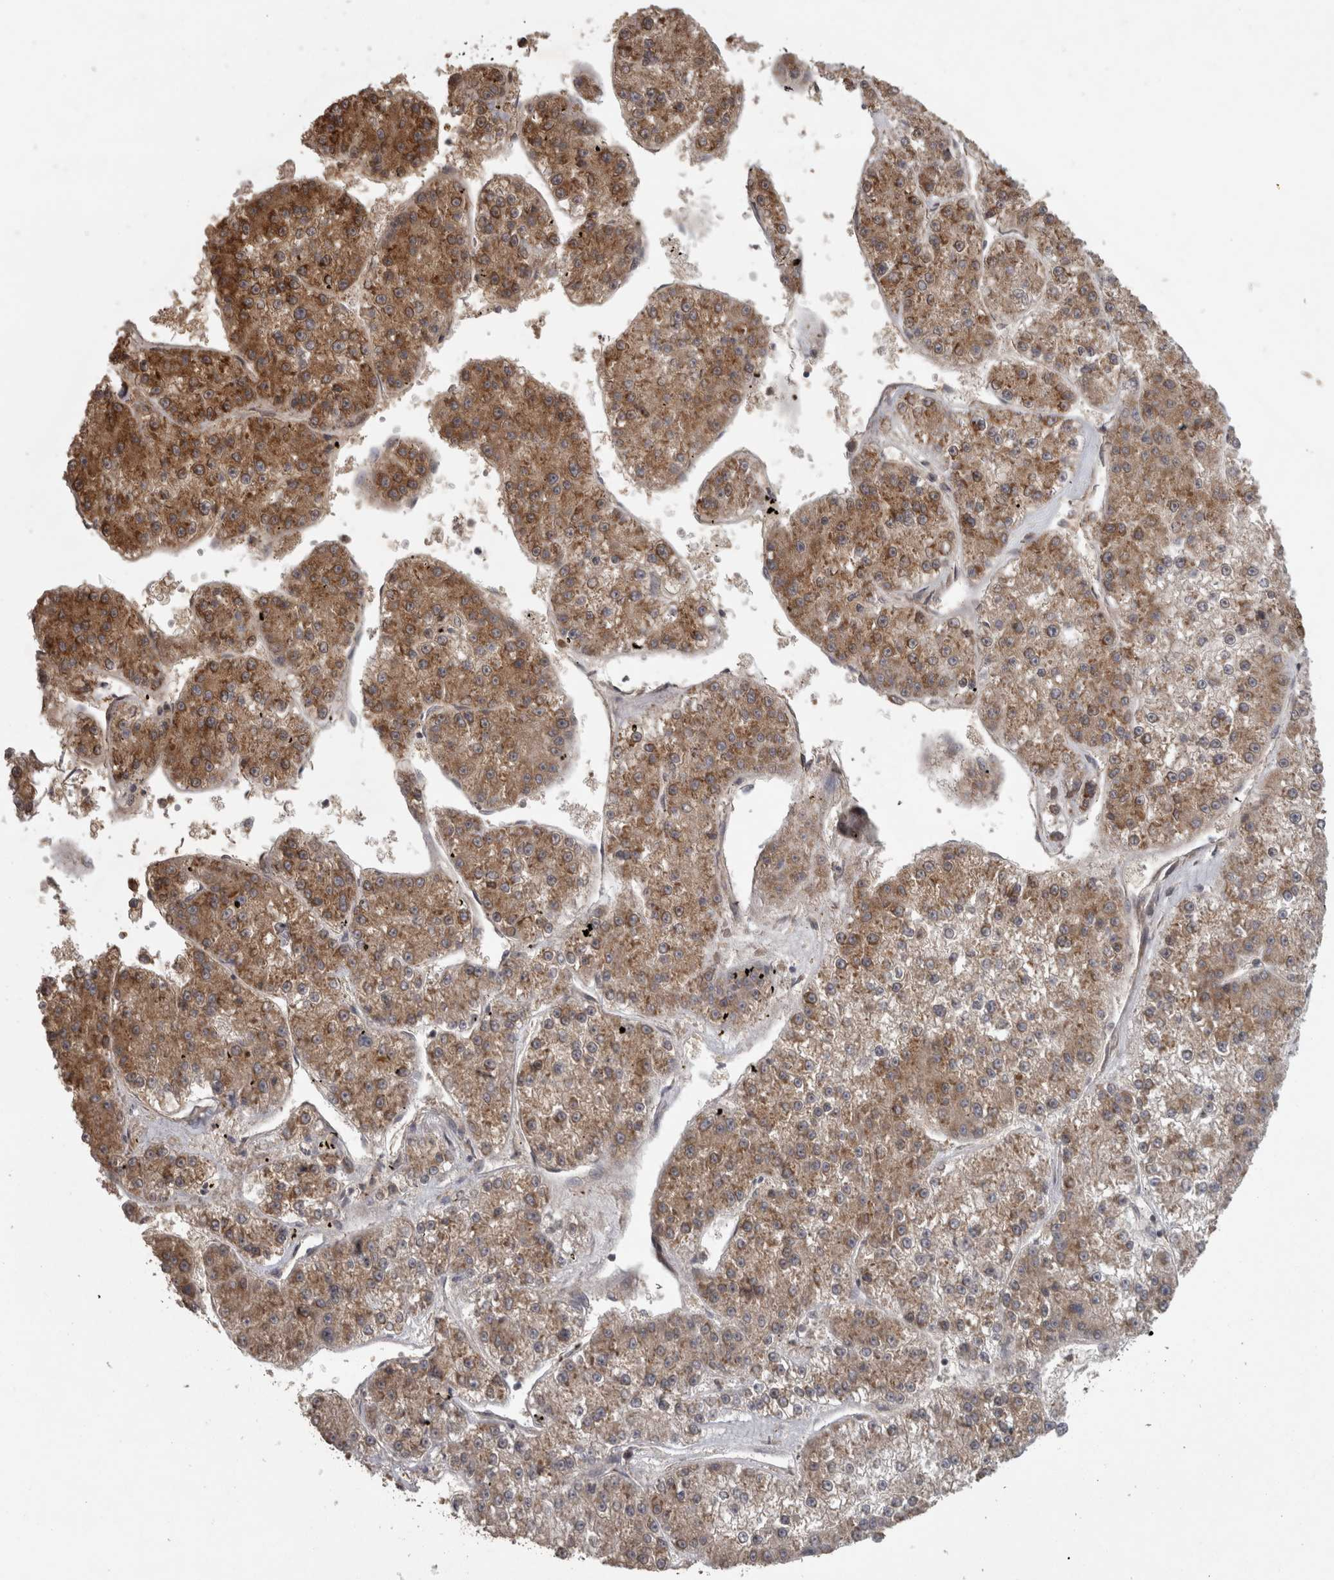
{"staining": {"intensity": "moderate", "quantity": ">75%", "location": "cytoplasmic/membranous"}, "tissue": "liver cancer", "cell_type": "Tumor cells", "image_type": "cancer", "snomed": [{"axis": "morphology", "description": "Carcinoma, Hepatocellular, NOS"}, {"axis": "topography", "description": "Liver"}], "caption": "DAB (3,3'-diaminobenzidine) immunohistochemical staining of human hepatocellular carcinoma (liver) reveals moderate cytoplasmic/membranous protein expression in about >75% of tumor cells.", "gene": "MICU3", "patient": {"sex": "female", "age": 73}}